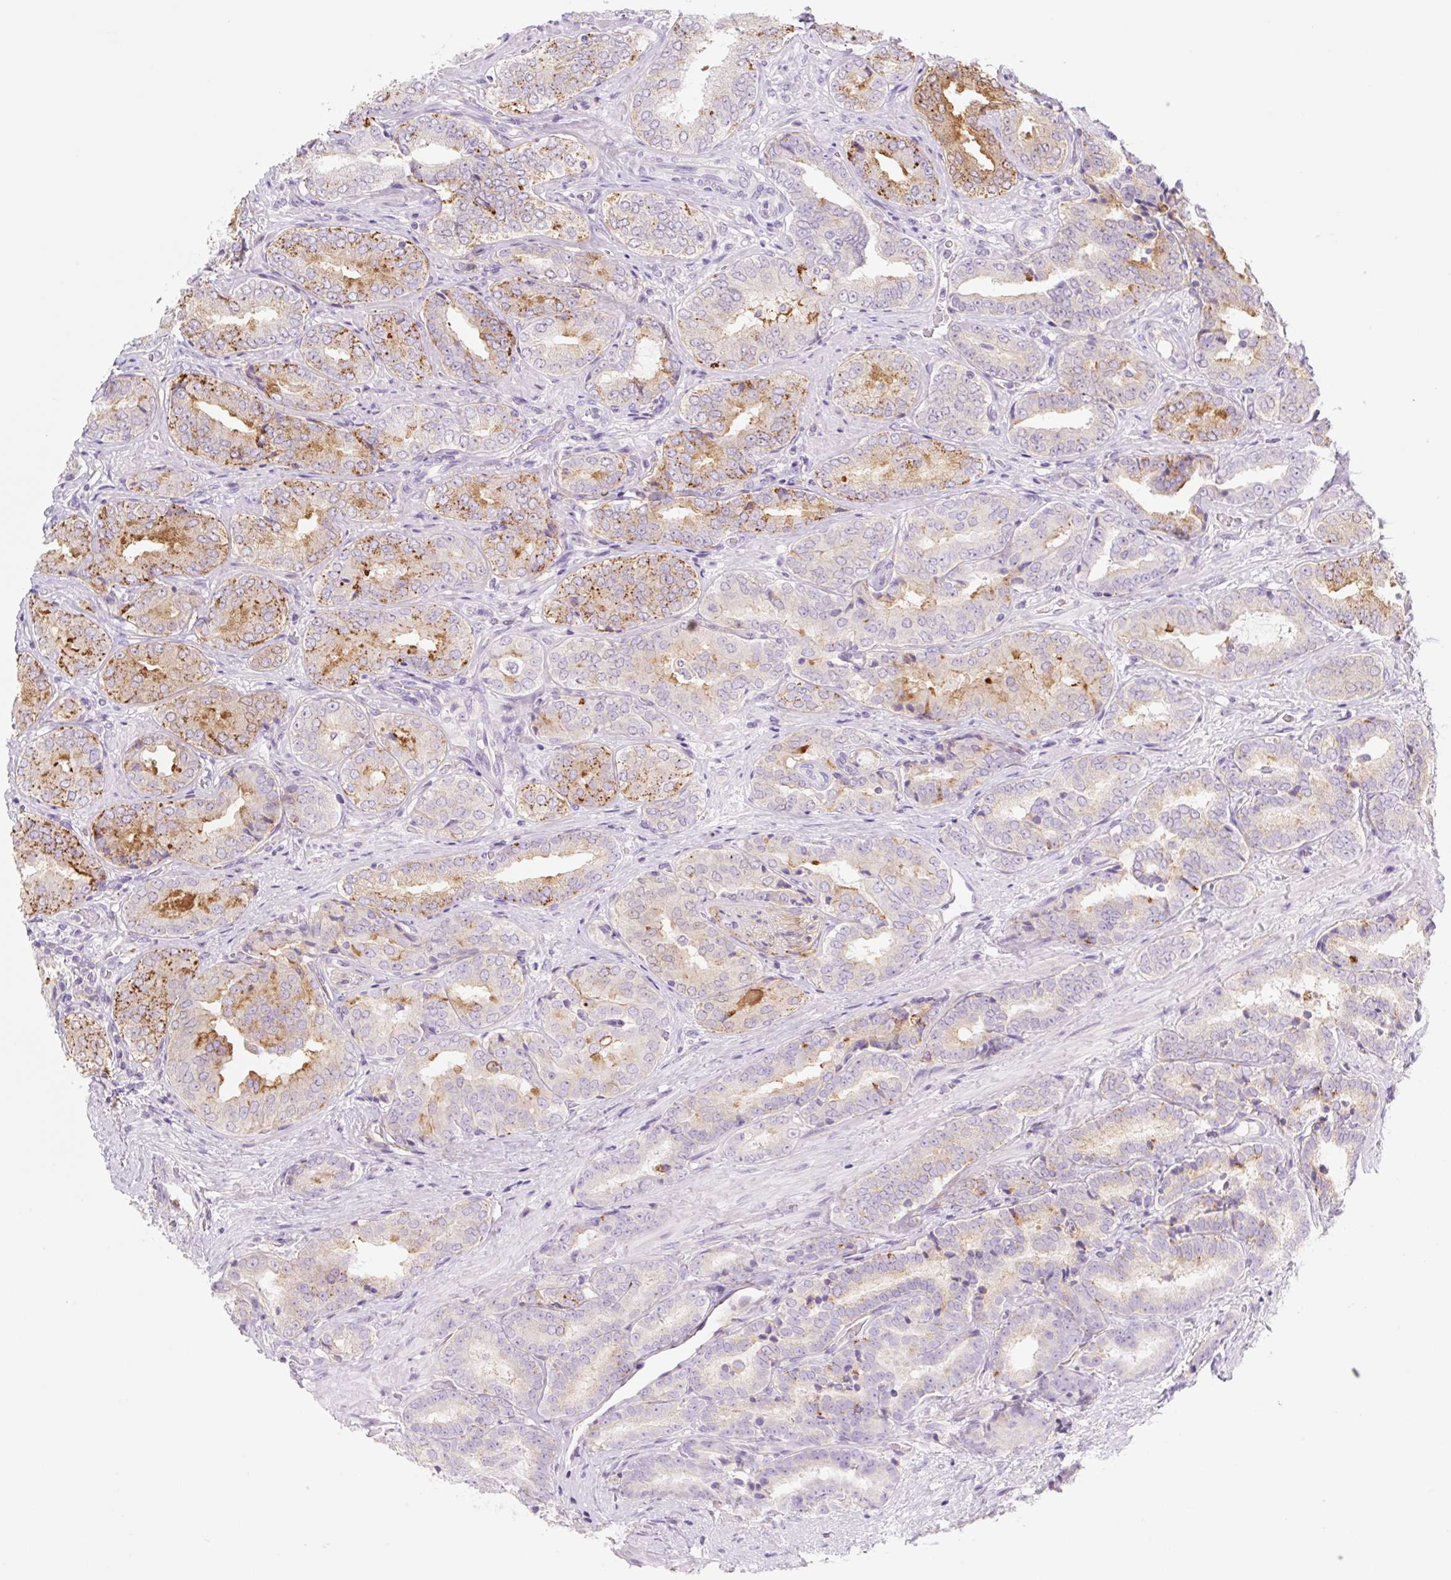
{"staining": {"intensity": "moderate", "quantity": "25%-75%", "location": "cytoplasmic/membranous"}, "tissue": "prostate cancer", "cell_type": "Tumor cells", "image_type": "cancer", "snomed": [{"axis": "morphology", "description": "Adenocarcinoma, High grade"}, {"axis": "topography", "description": "Prostate"}], "caption": "Prostate cancer (high-grade adenocarcinoma) tissue displays moderate cytoplasmic/membranous expression in approximately 25%-75% of tumor cells", "gene": "LYVE1", "patient": {"sex": "male", "age": 72}}